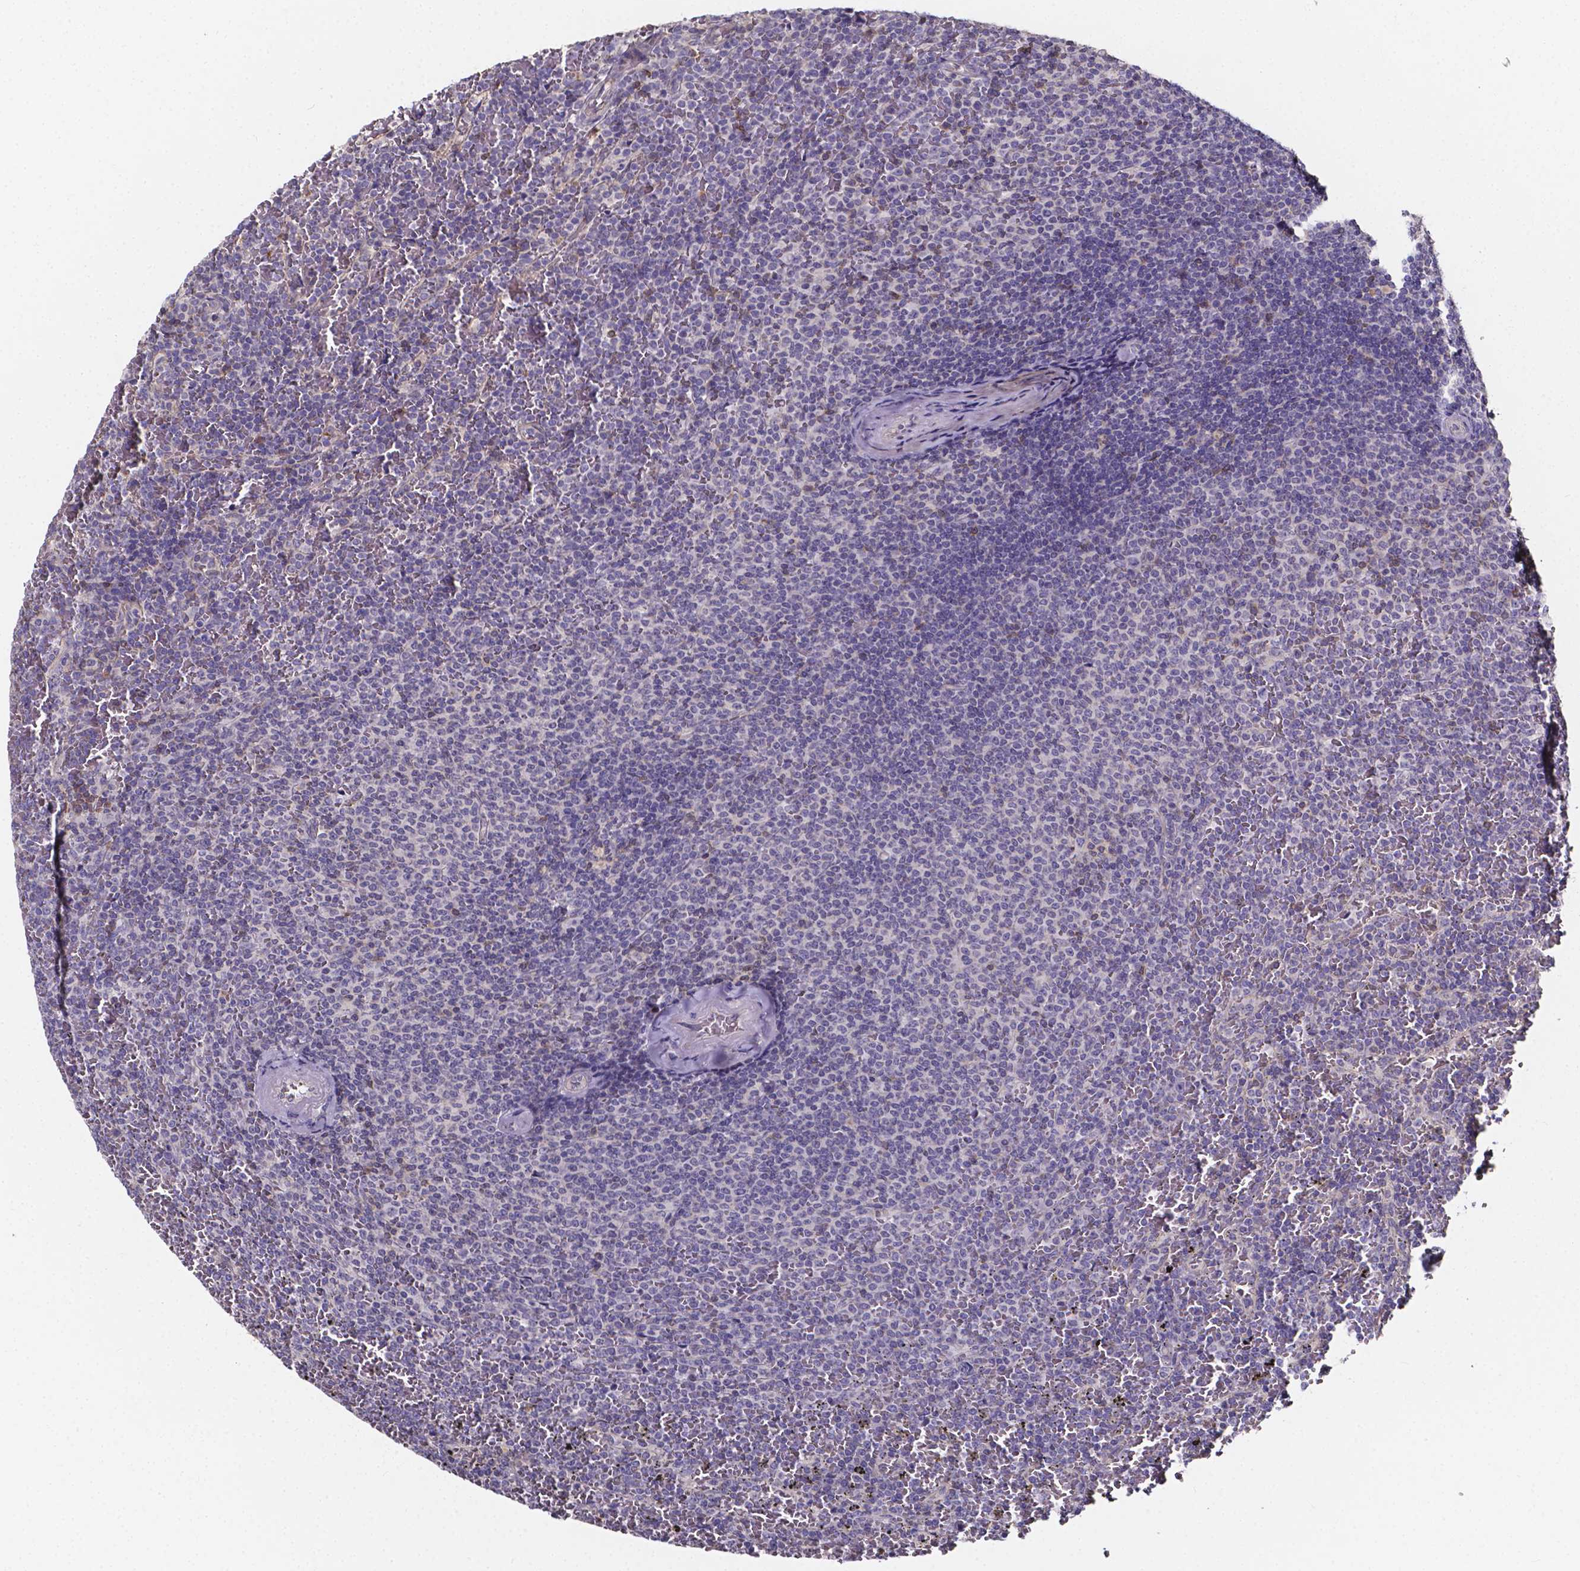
{"staining": {"intensity": "negative", "quantity": "none", "location": "none"}, "tissue": "lymphoma", "cell_type": "Tumor cells", "image_type": "cancer", "snomed": [{"axis": "morphology", "description": "Malignant lymphoma, non-Hodgkin's type, Low grade"}, {"axis": "topography", "description": "Spleen"}], "caption": "IHC of human malignant lymphoma, non-Hodgkin's type (low-grade) demonstrates no staining in tumor cells.", "gene": "THEMIS", "patient": {"sex": "female", "age": 77}}